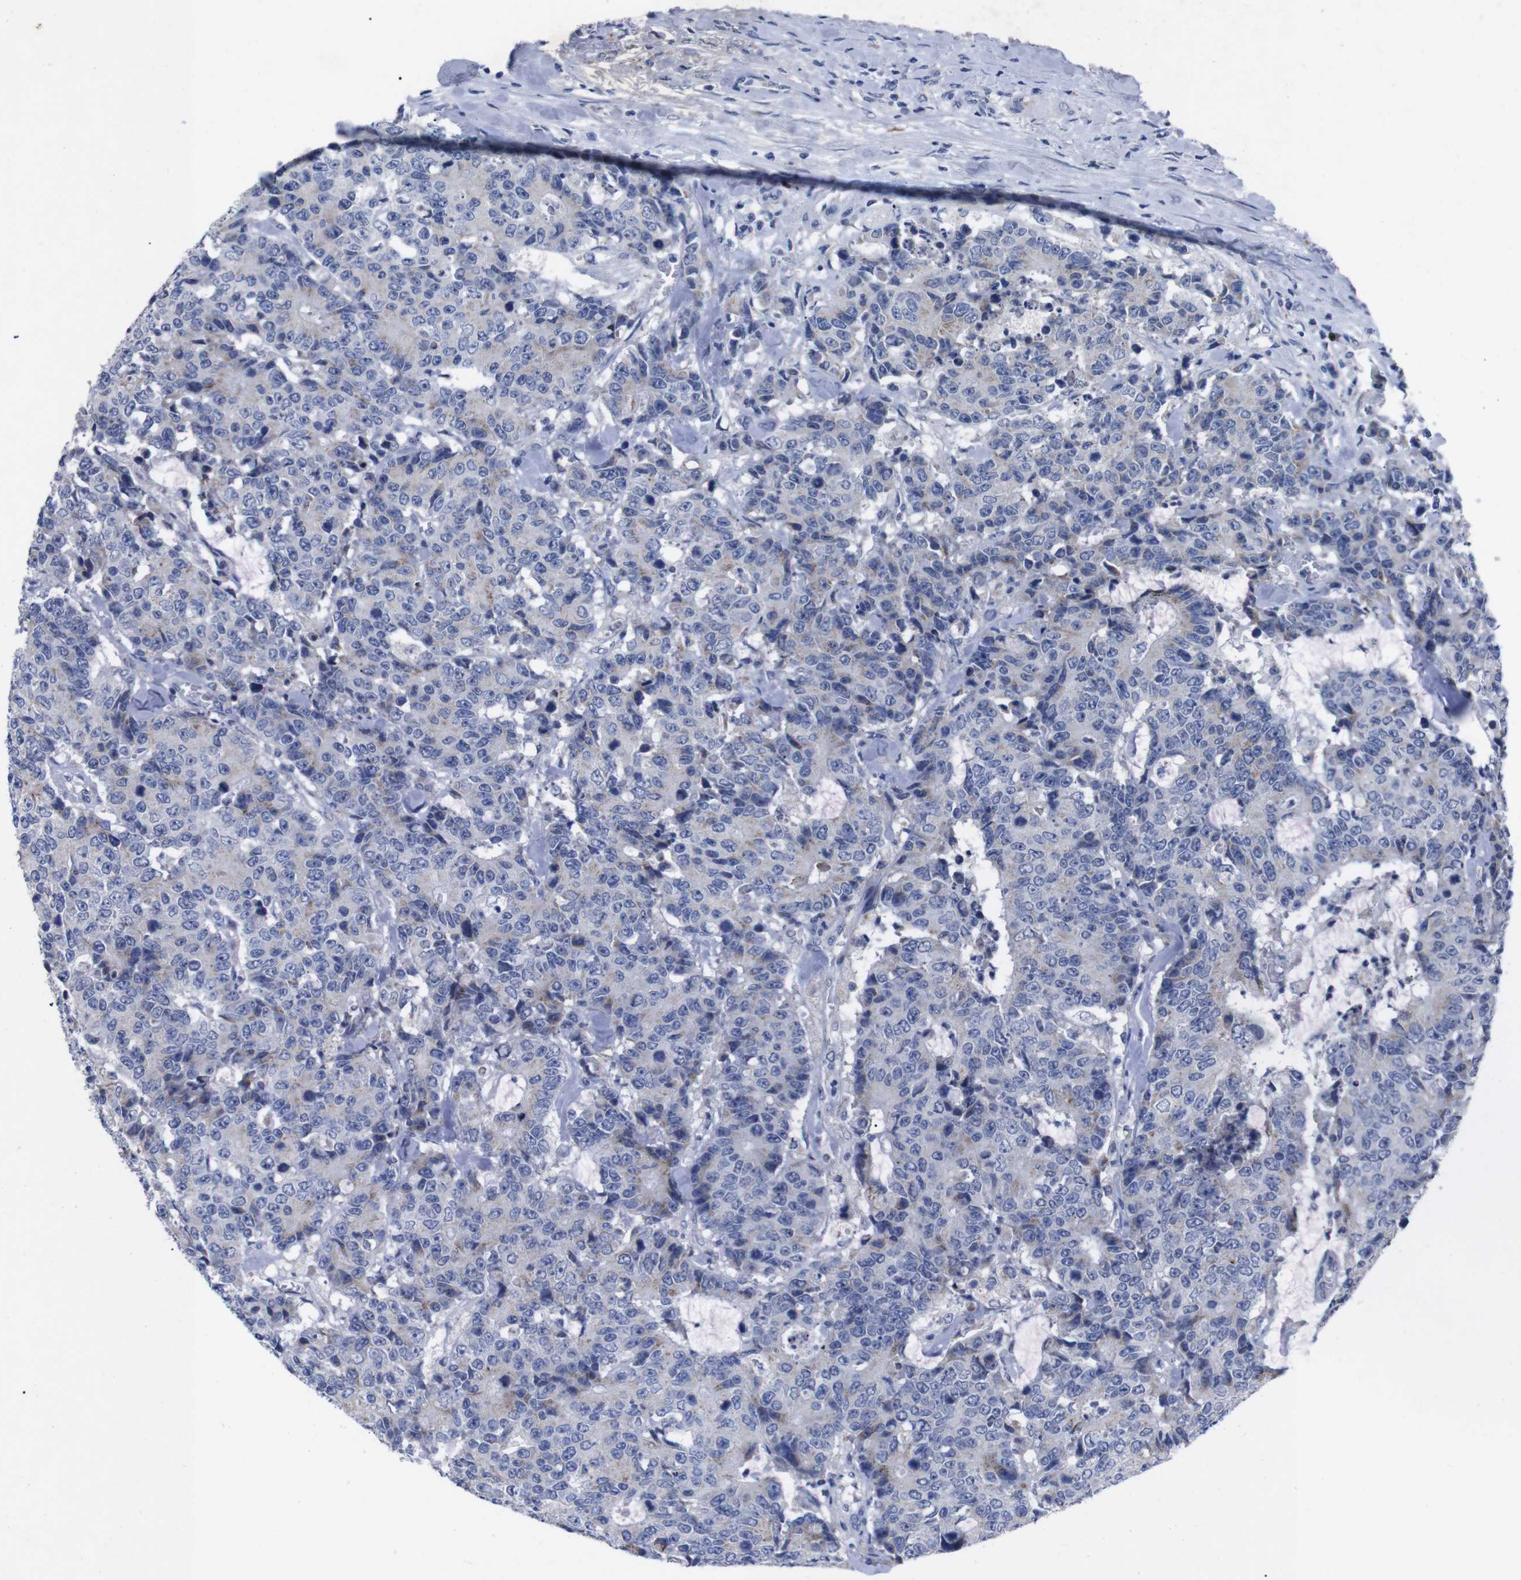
{"staining": {"intensity": "moderate", "quantity": "<25%", "location": "cytoplasmic/membranous"}, "tissue": "colorectal cancer", "cell_type": "Tumor cells", "image_type": "cancer", "snomed": [{"axis": "morphology", "description": "Adenocarcinoma, NOS"}, {"axis": "topography", "description": "Colon"}], "caption": "Adenocarcinoma (colorectal) stained for a protein shows moderate cytoplasmic/membranous positivity in tumor cells.", "gene": "IRF4", "patient": {"sex": "female", "age": 86}}